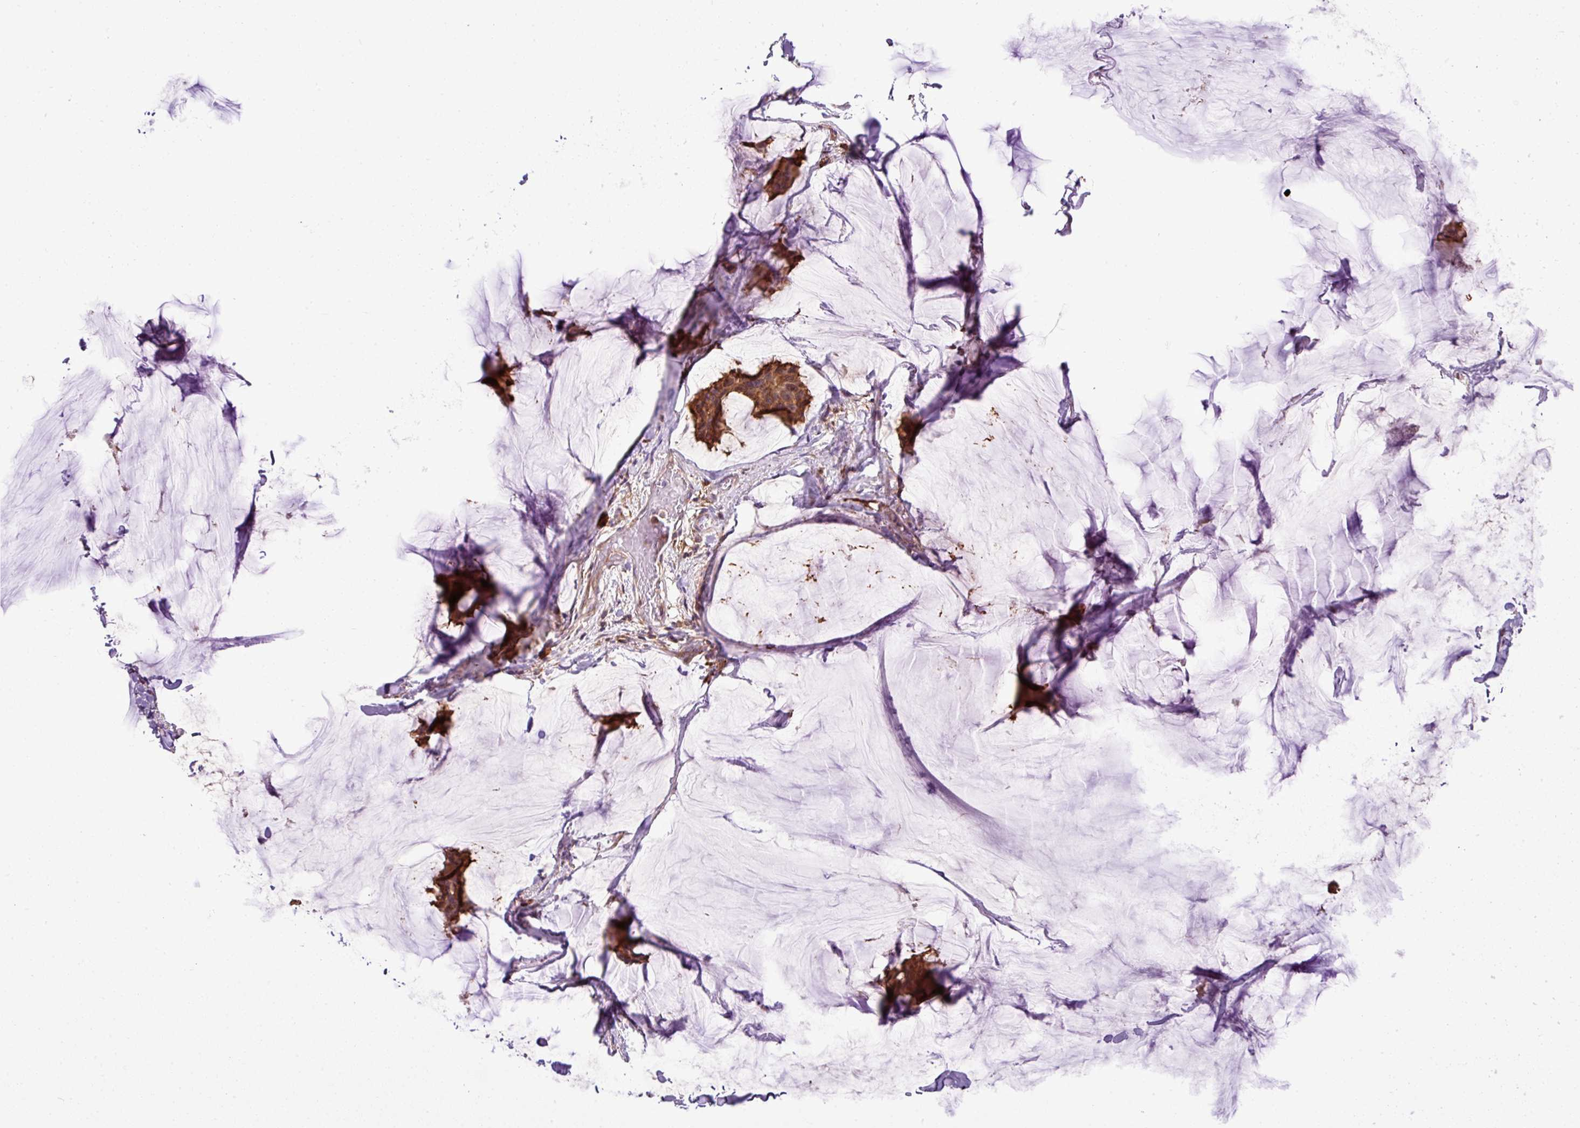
{"staining": {"intensity": "moderate", "quantity": ">75%", "location": "cytoplasmic/membranous"}, "tissue": "breast cancer", "cell_type": "Tumor cells", "image_type": "cancer", "snomed": [{"axis": "morphology", "description": "Duct carcinoma"}, {"axis": "topography", "description": "Breast"}], "caption": "There is medium levels of moderate cytoplasmic/membranous staining in tumor cells of breast intraductal carcinoma, as demonstrated by immunohistochemical staining (brown color).", "gene": "DLGAP4", "patient": {"sex": "female", "age": 93}}